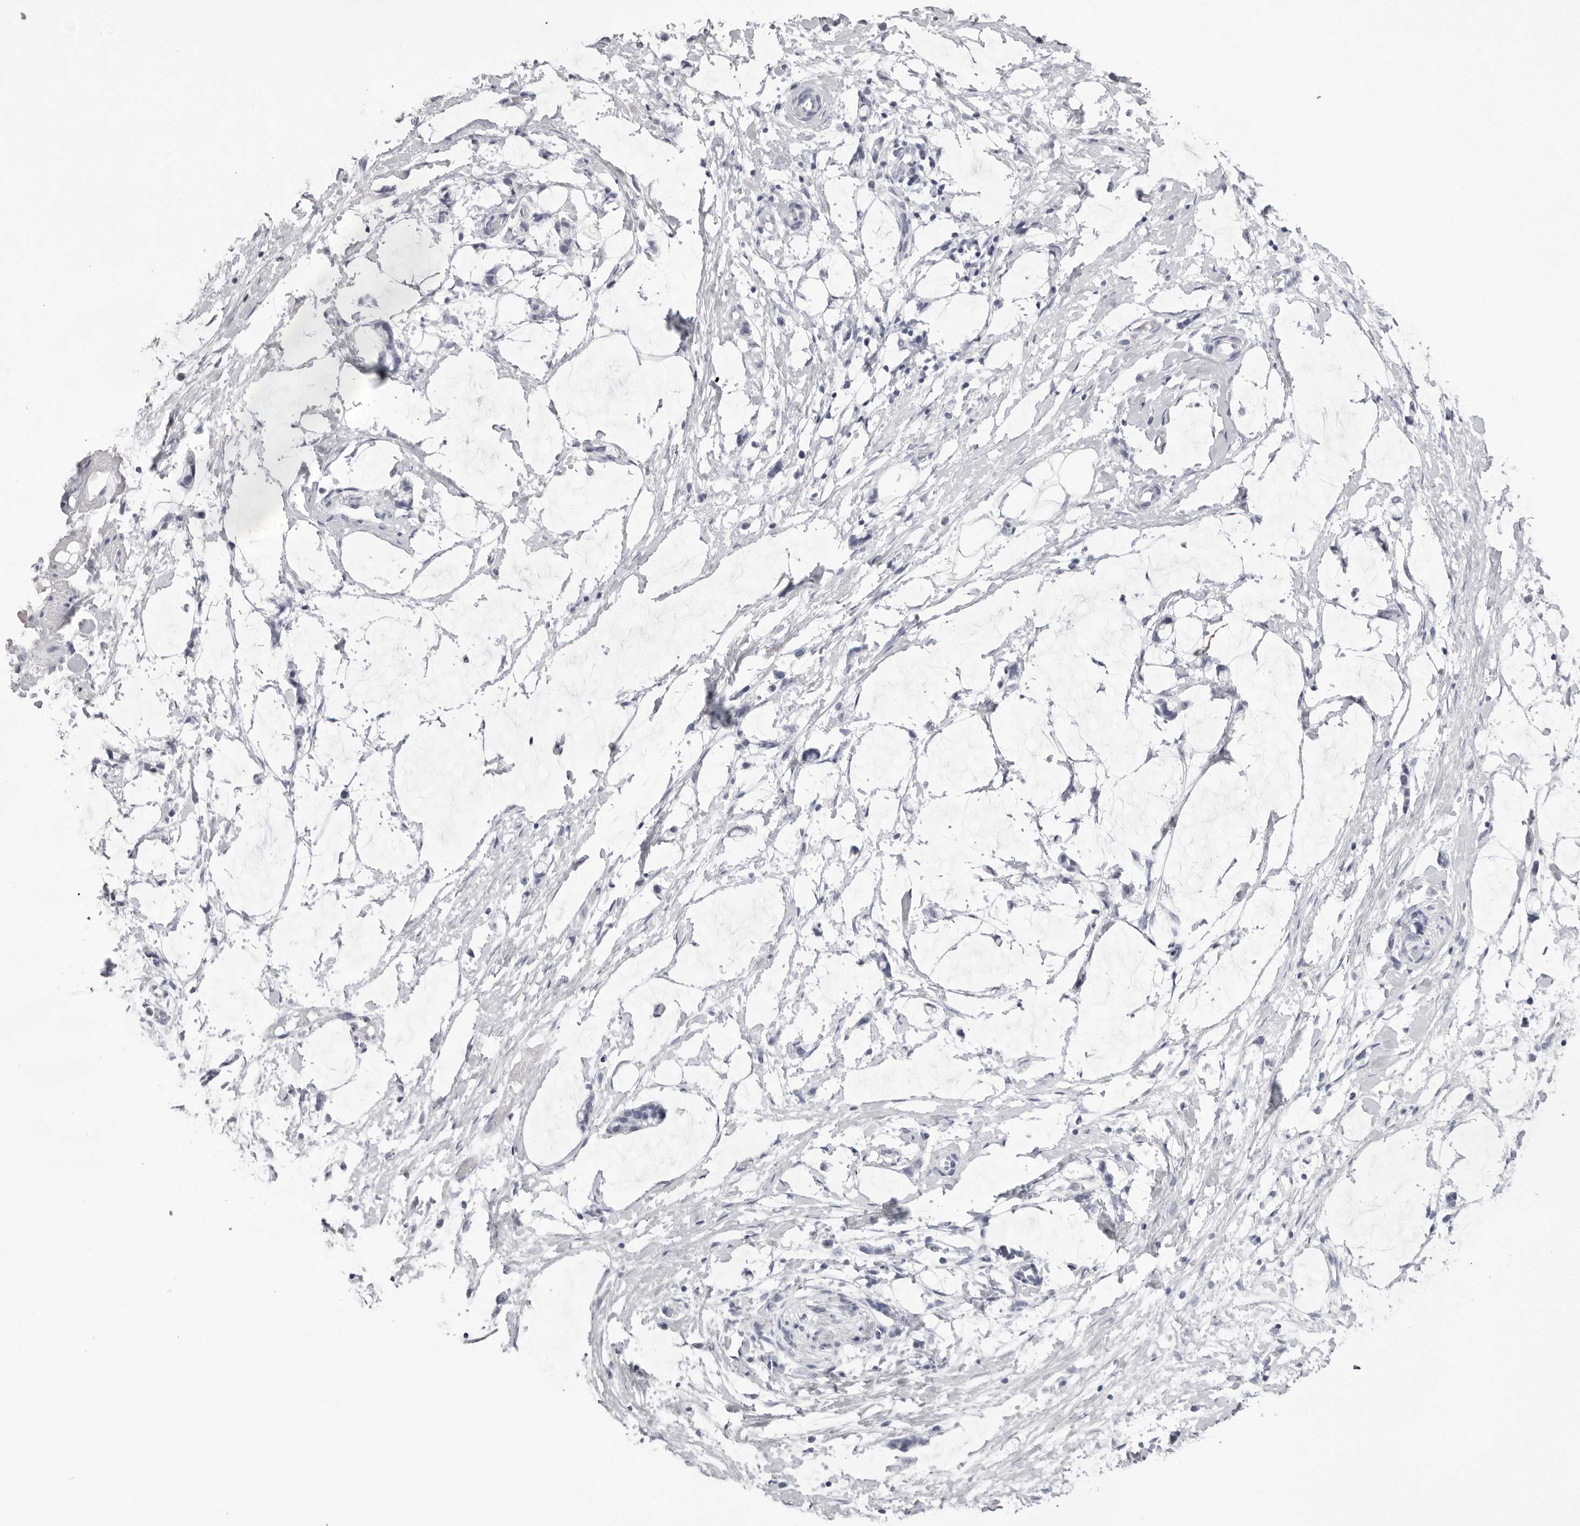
{"staining": {"intensity": "negative", "quantity": "none", "location": "none"}, "tissue": "adipose tissue", "cell_type": "Adipocytes", "image_type": "normal", "snomed": [{"axis": "morphology", "description": "Normal tissue, NOS"}, {"axis": "morphology", "description": "Adenocarcinoma, NOS"}, {"axis": "topography", "description": "Smooth muscle"}, {"axis": "topography", "description": "Colon"}], "caption": "Immunohistochemistry (IHC) photomicrograph of benign adipose tissue: adipose tissue stained with DAB shows no significant protein positivity in adipocytes.", "gene": "TMOD4", "patient": {"sex": "male", "age": 14}}